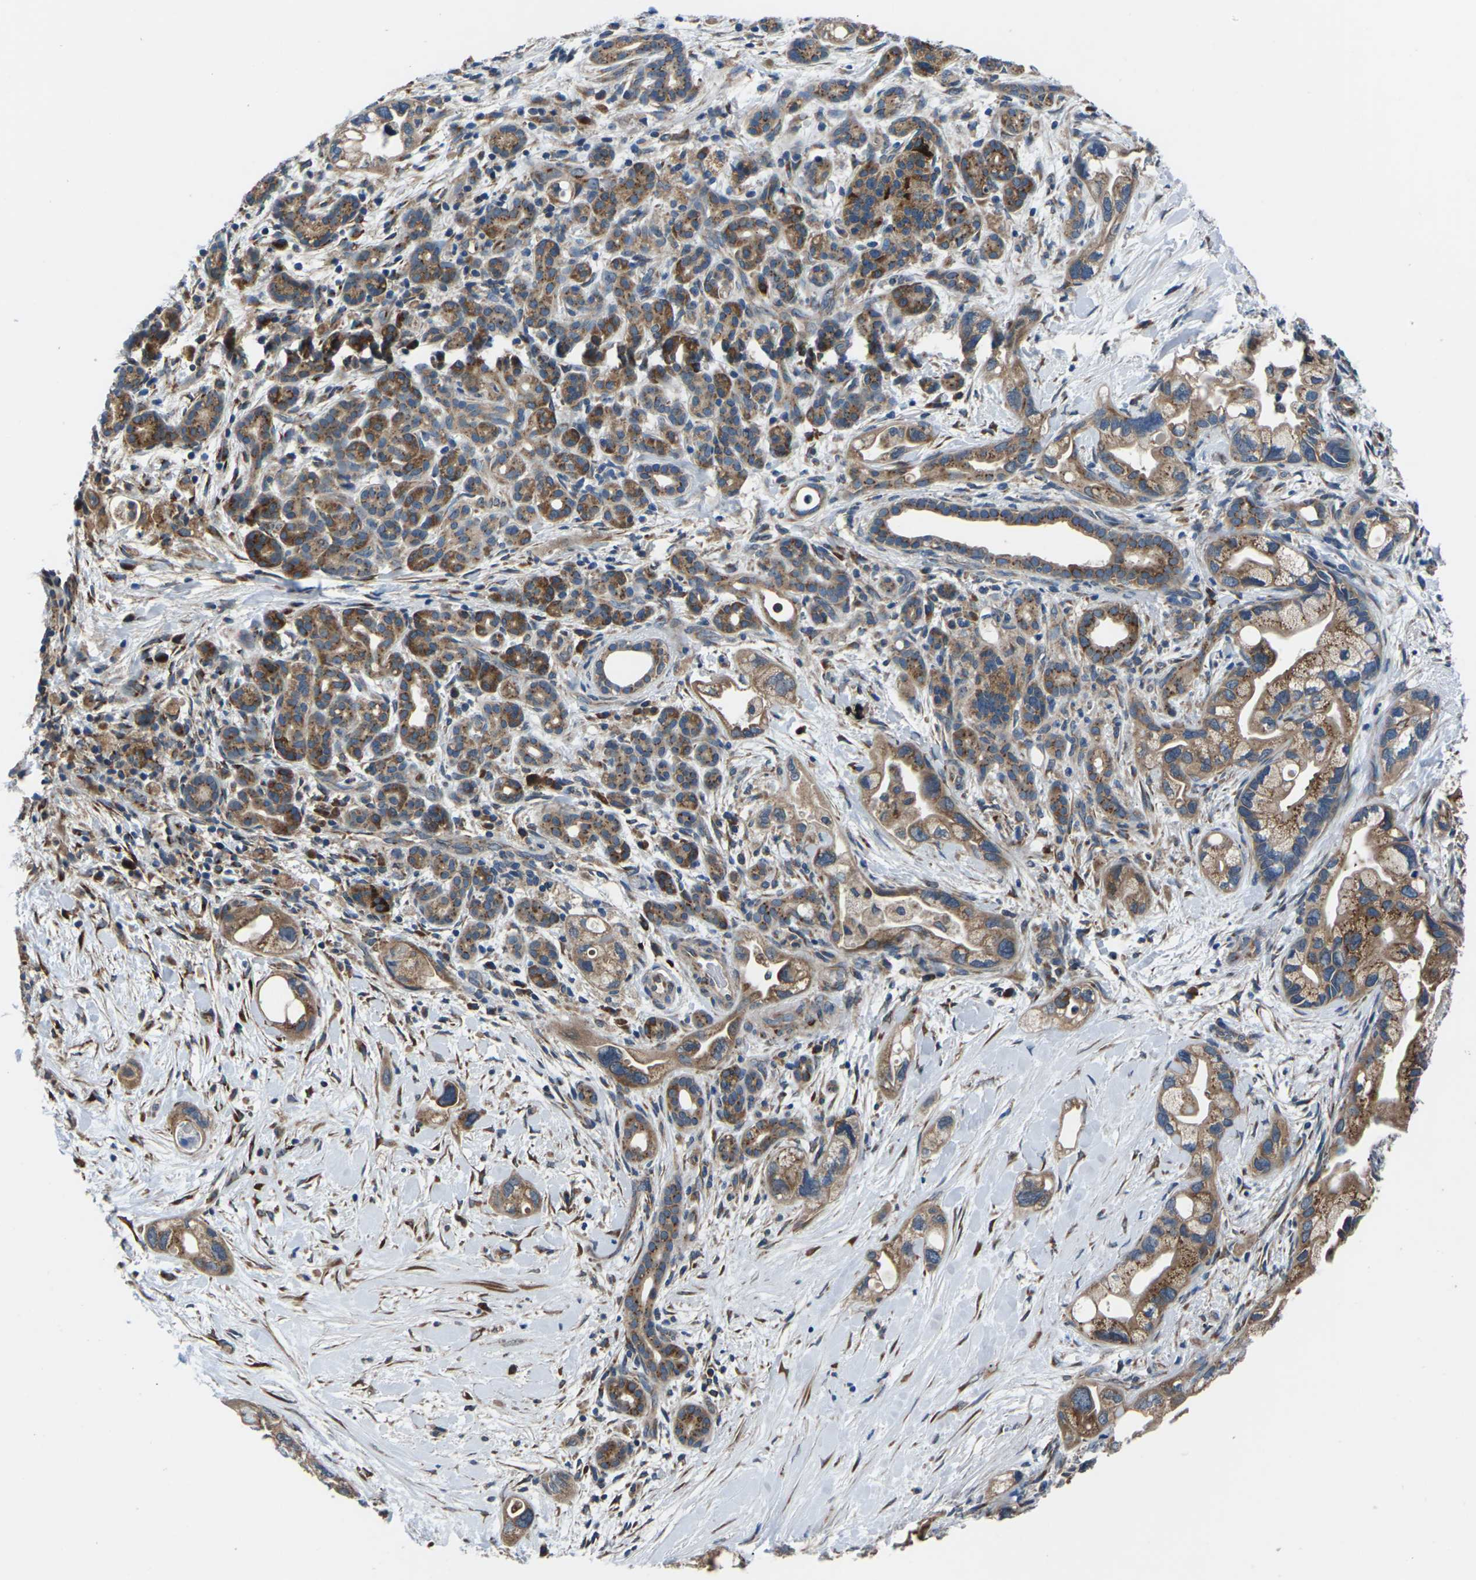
{"staining": {"intensity": "moderate", "quantity": ">75%", "location": "cytoplasmic/membranous"}, "tissue": "pancreatic cancer", "cell_type": "Tumor cells", "image_type": "cancer", "snomed": [{"axis": "morphology", "description": "Adenocarcinoma, NOS"}, {"axis": "topography", "description": "Pancreas"}], "caption": "This photomicrograph shows immunohistochemistry (IHC) staining of pancreatic adenocarcinoma, with medium moderate cytoplasmic/membranous staining in approximately >75% of tumor cells.", "gene": "GABRP", "patient": {"sex": "female", "age": 77}}